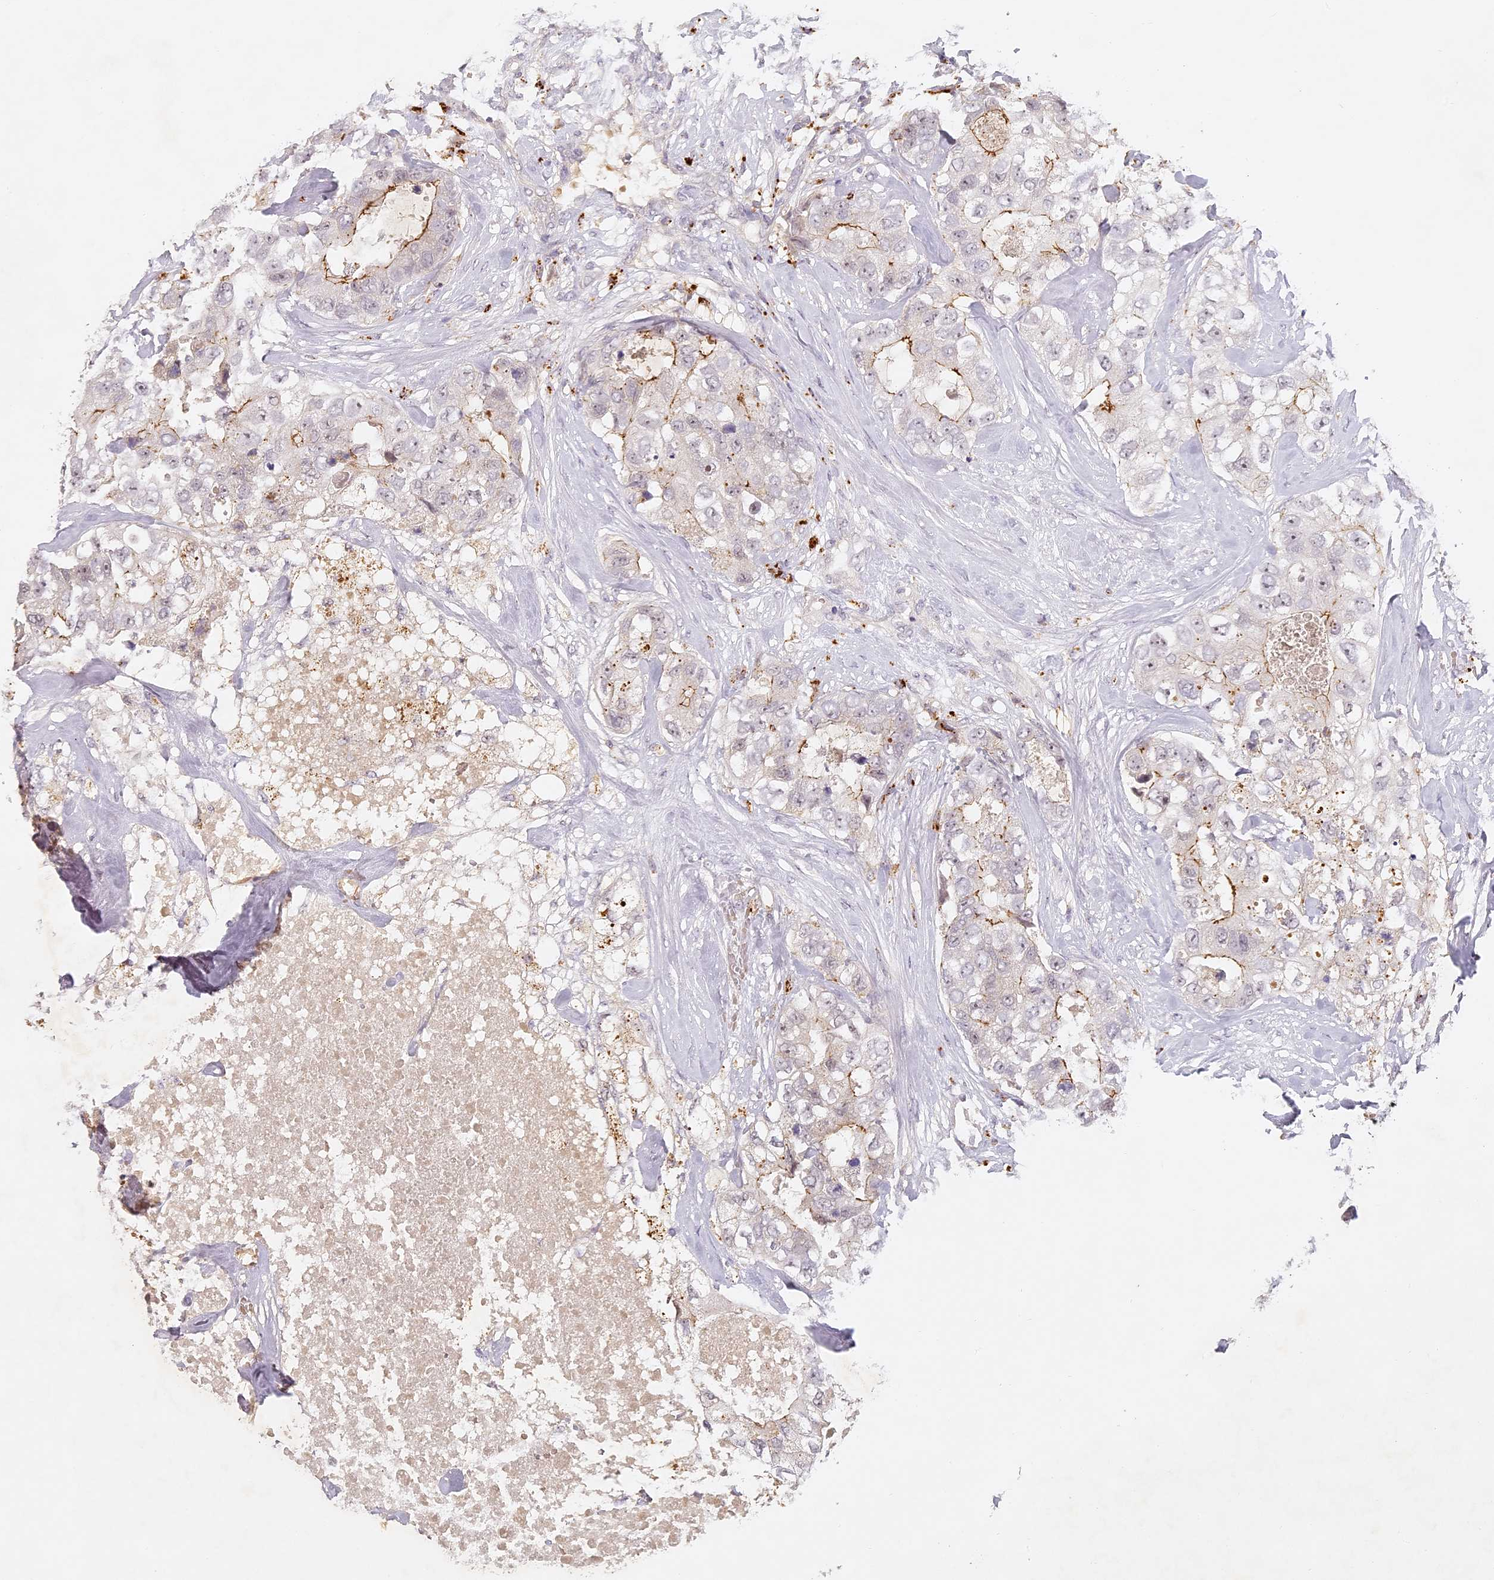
{"staining": {"intensity": "strong", "quantity": "<25%", "location": "cytoplasmic/membranous"}, "tissue": "breast cancer", "cell_type": "Tumor cells", "image_type": "cancer", "snomed": [{"axis": "morphology", "description": "Duct carcinoma"}, {"axis": "topography", "description": "Breast"}], "caption": "Breast invasive ductal carcinoma stained with DAB (3,3'-diaminobenzidine) immunohistochemistry shows medium levels of strong cytoplasmic/membranous positivity in about <25% of tumor cells. Immunohistochemistry stains the protein in brown and the nuclei are stained blue.", "gene": "ELL3", "patient": {"sex": "female", "age": 62}}